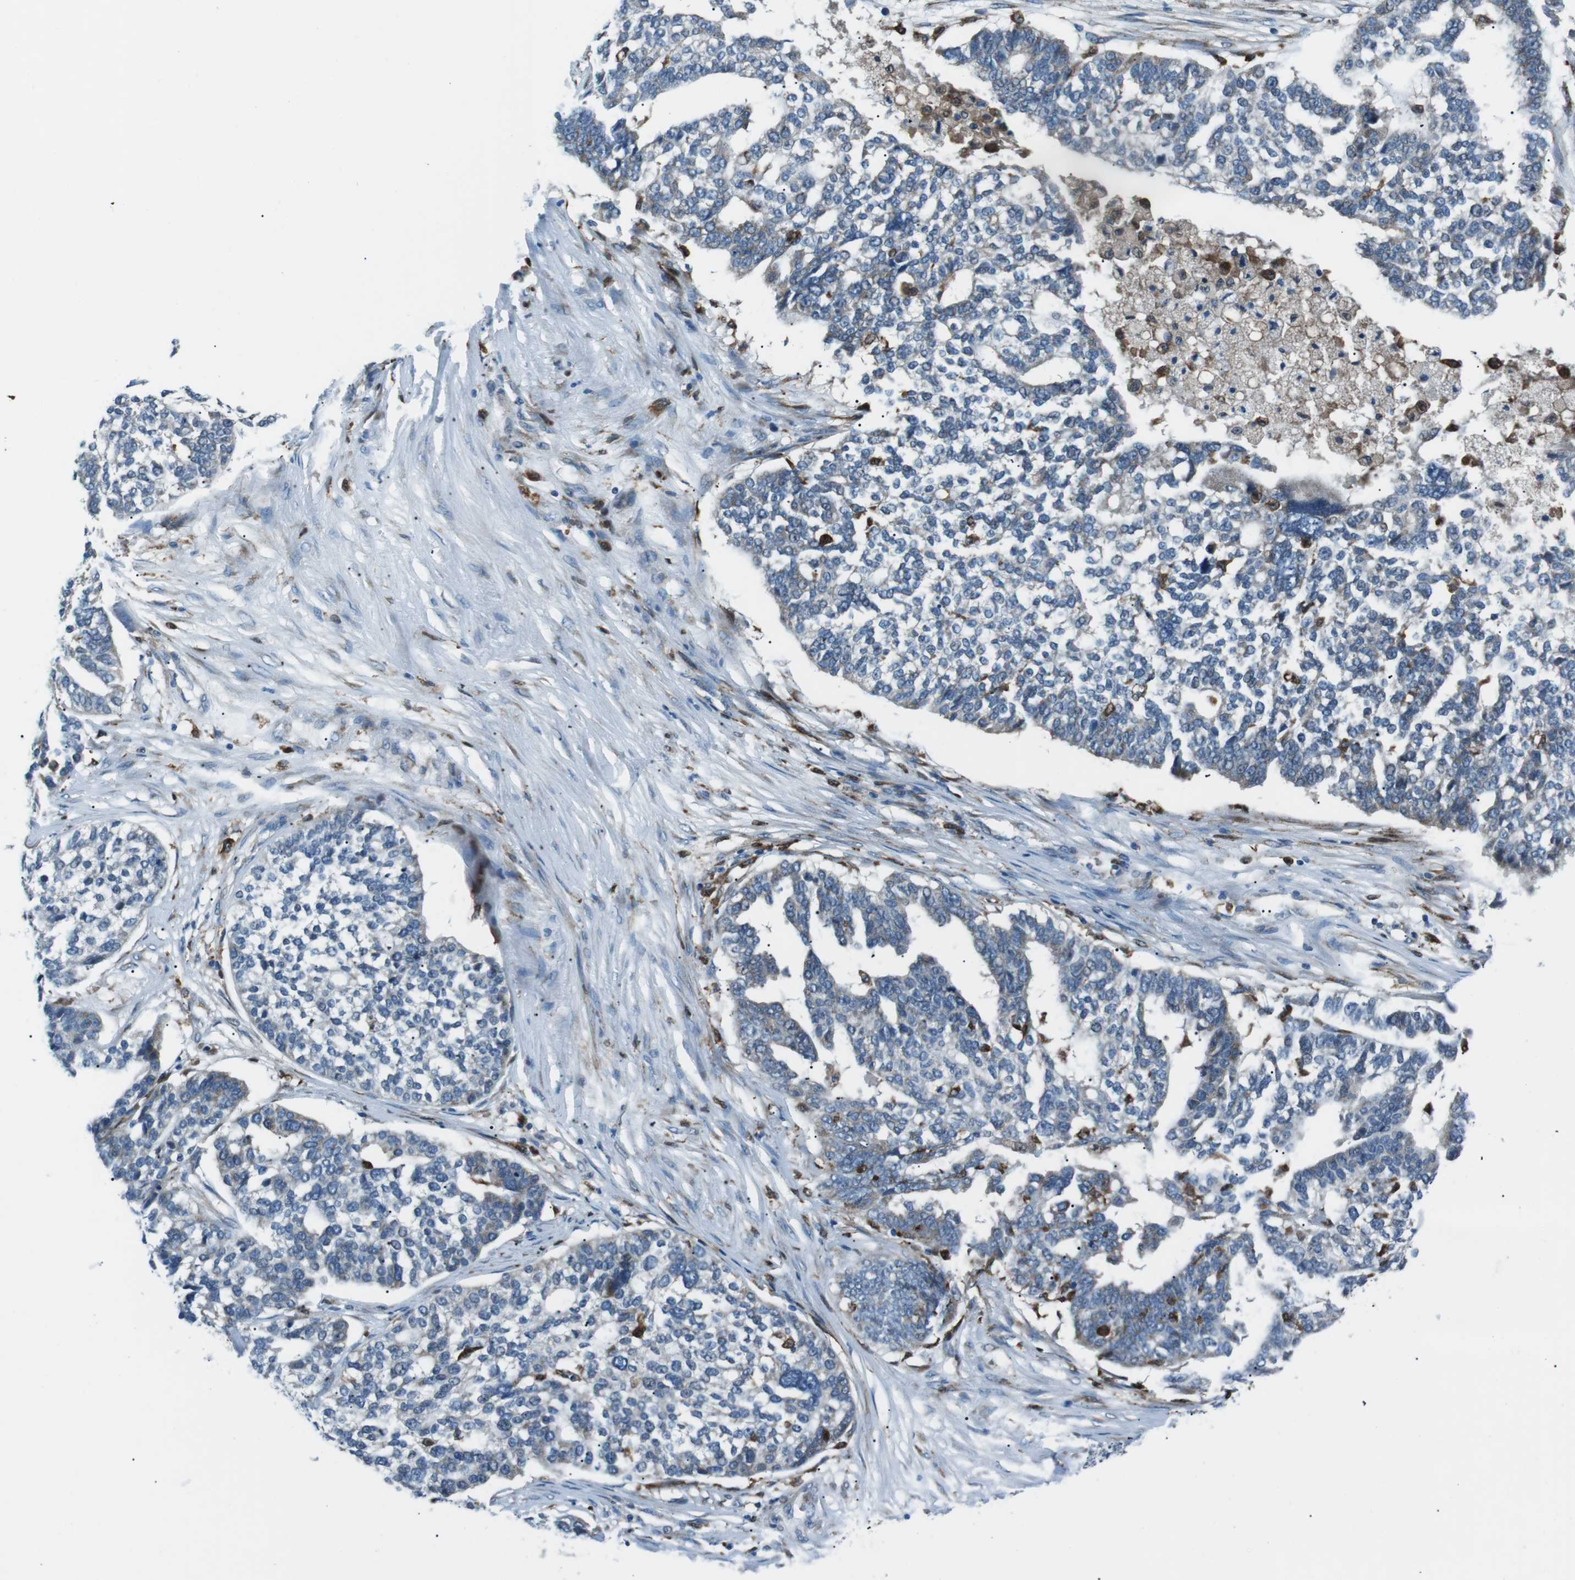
{"staining": {"intensity": "negative", "quantity": "none", "location": "none"}, "tissue": "ovarian cancer", "cell_type": "Tumor cells", "image_type": "cancer", "snomed": [{"axis": "morphology", "description": "Cystadenocarcinoma, serous, NOS"}, {"axis": "topography", "description": "Ovary"}], "caption": "Micrograph shows no protein positivity in tumor cells of ovarian cancer tissue. (Stains: DAB immunohistochemistry with hematoxylin counter stain, Microscopy: brightfield microscopy at high magnification).", "gene": "BLNK", "patient": {"sex": "female", "age": 59}}